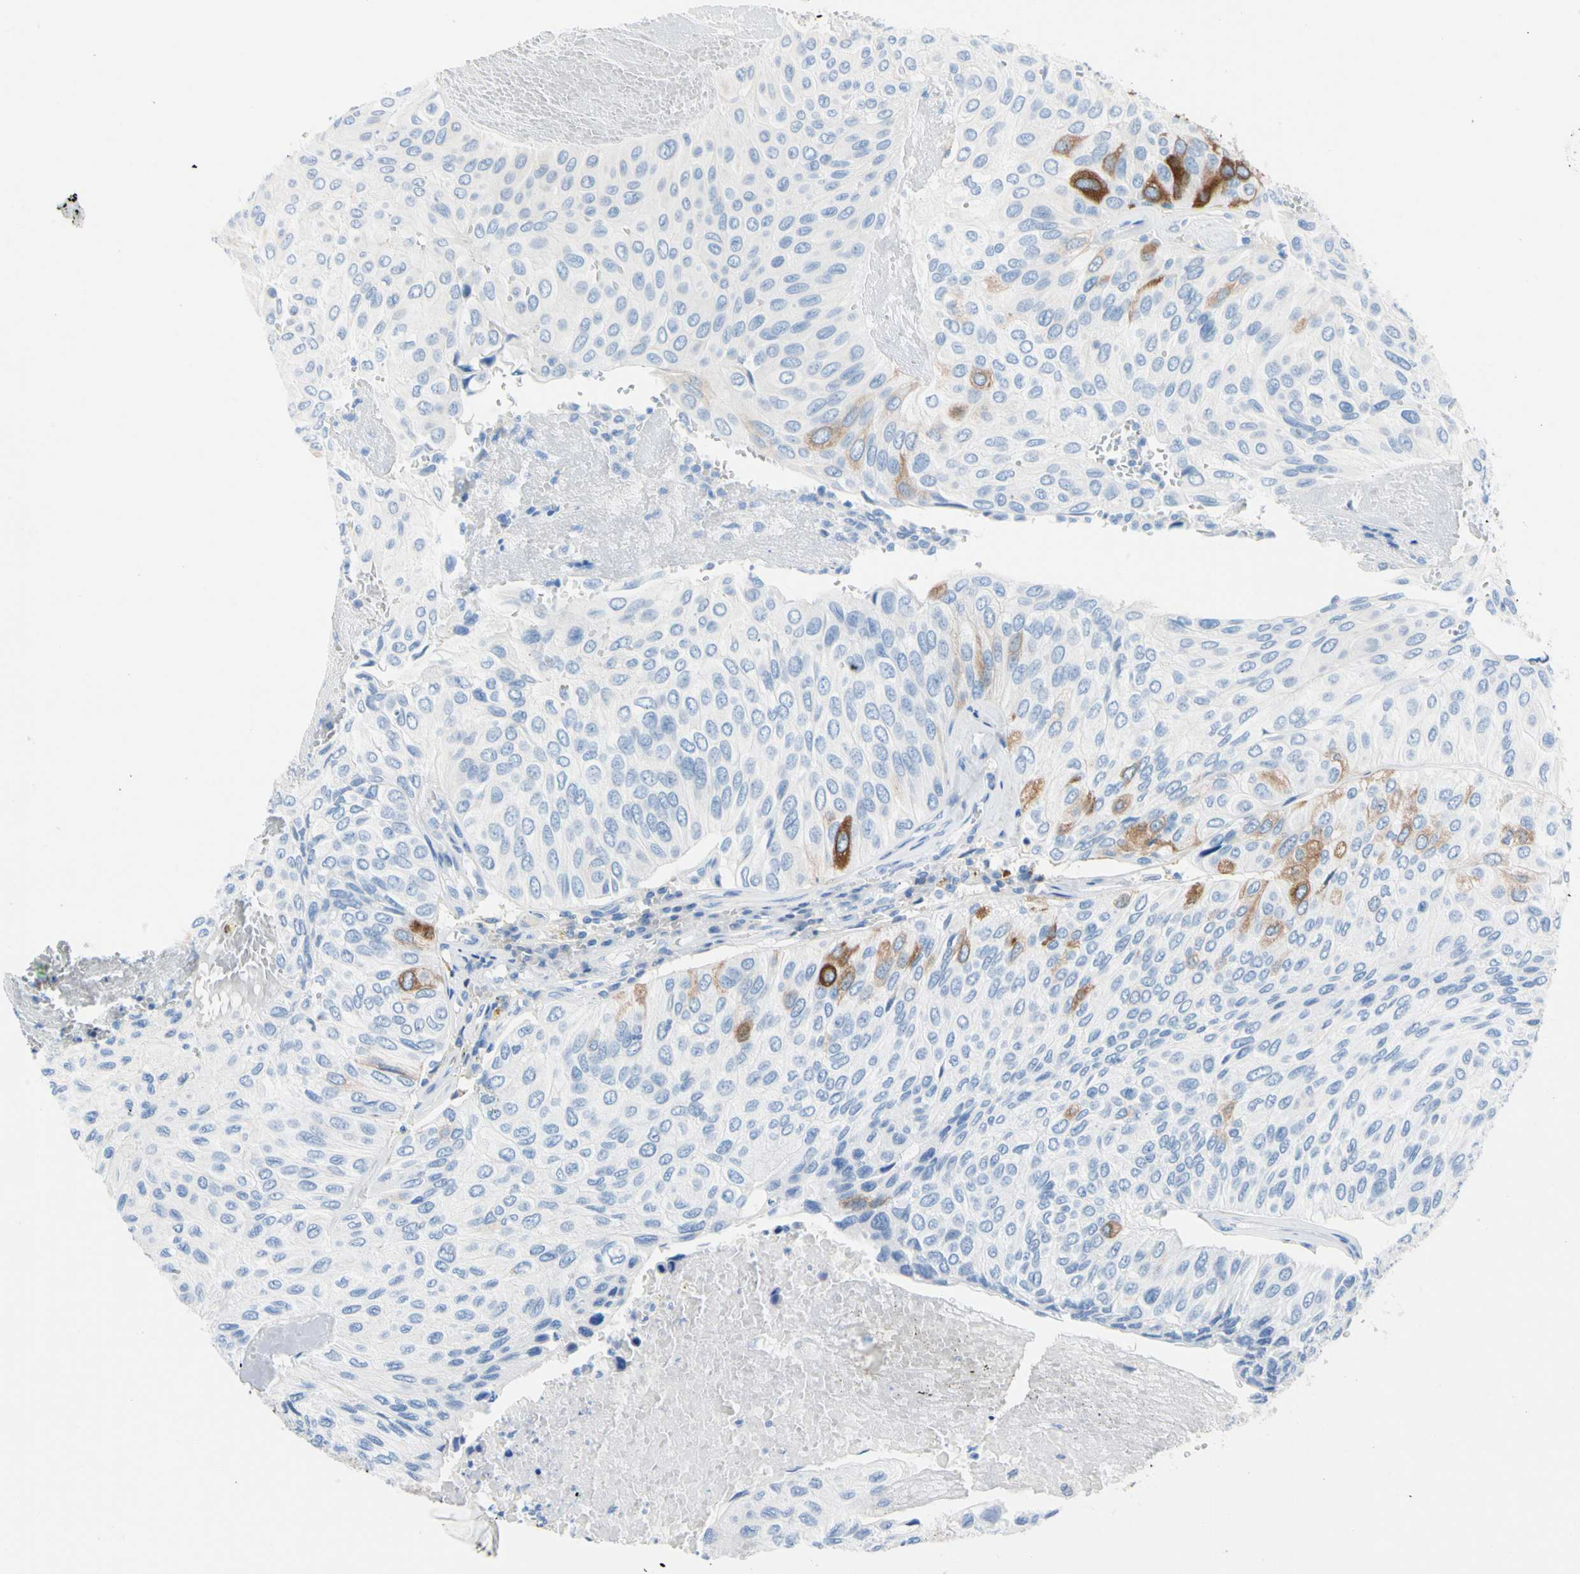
{"staining": {"intensity": "moderate", "quantity": "<25%", "location": "cytoplasmic/membranous"}, "tissue": "urothelial cancer", "cell_type": "Tumor cells", "image_type": "cancer", "snomed": [{"axis": "morphology", "description": "Urothelial carcinoma, High grade"}, {"axis": "topography", "description": "Urinary bladder"}], "caption": "Immunohistochemical staining of human high-grade urothelial carcinoma shows low levels of moderate cytoplasmic/membranous protein positivity in about <25% of tumor cells. The staining was performed using DAB, with brown indicating positive protein expression. Nuclei are stained blue with hematoxylin.", "gene": "TACC3", "patient": {"sex": "male", "age": 66}}